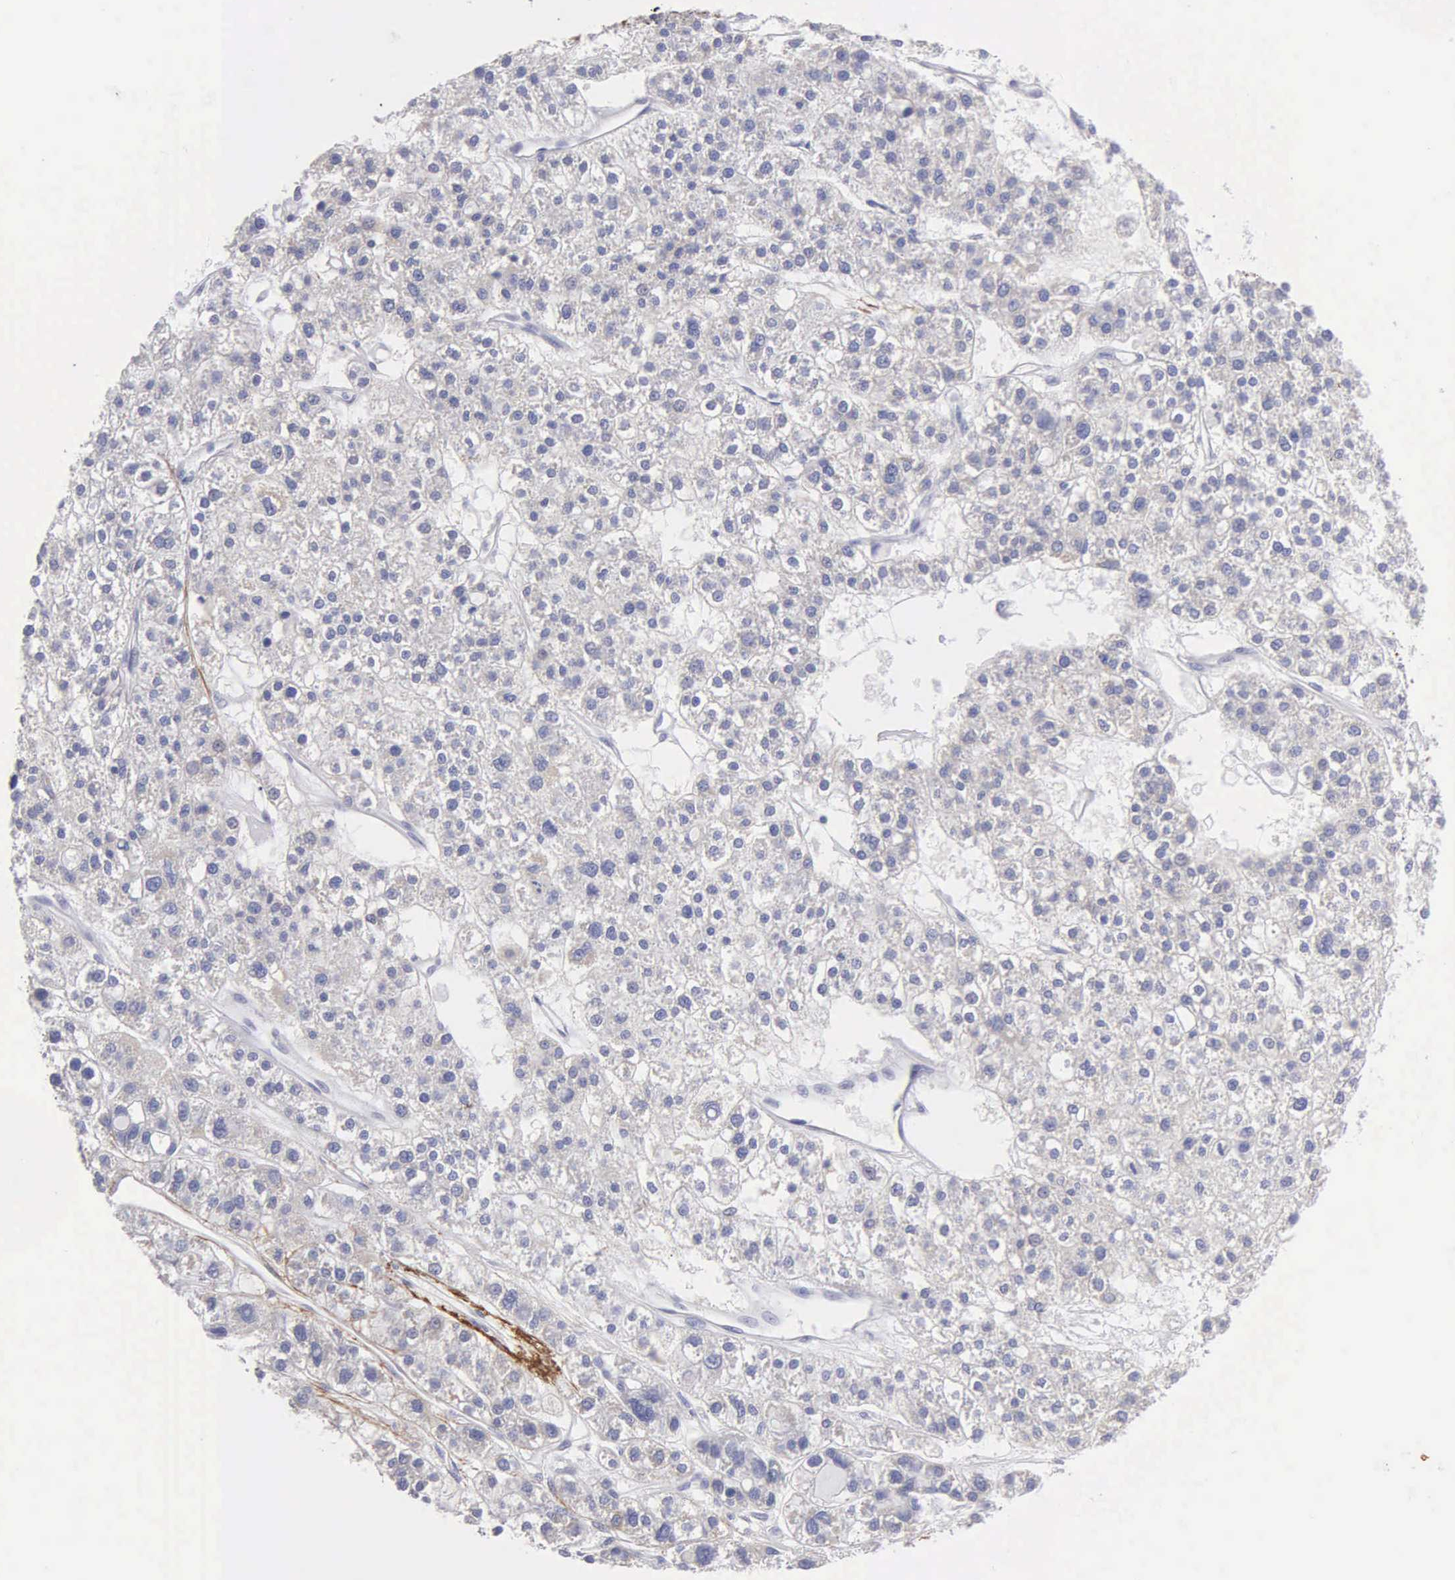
{"staining": {"intensity": "negative", "quantity": "none", "location": "none"}, "tissue": "liver cancer", "cell_type": "Tumor cells", "image_type": "cancer", "snomed": [{"axis": "morphology", "description": "Carcinoma, Hepatocellular, NOS"}, {"axis": "topography", "description": "Liver"}], "caption": "This histopathology image is of liver hepatocellular carcinoma stained with IHC to label a protein in brown with the nuclei are counter-stained blue. There is no staining in tumor cells.", "gene": "FBLN5", "patient": {"sex": "female", "age": 85}}